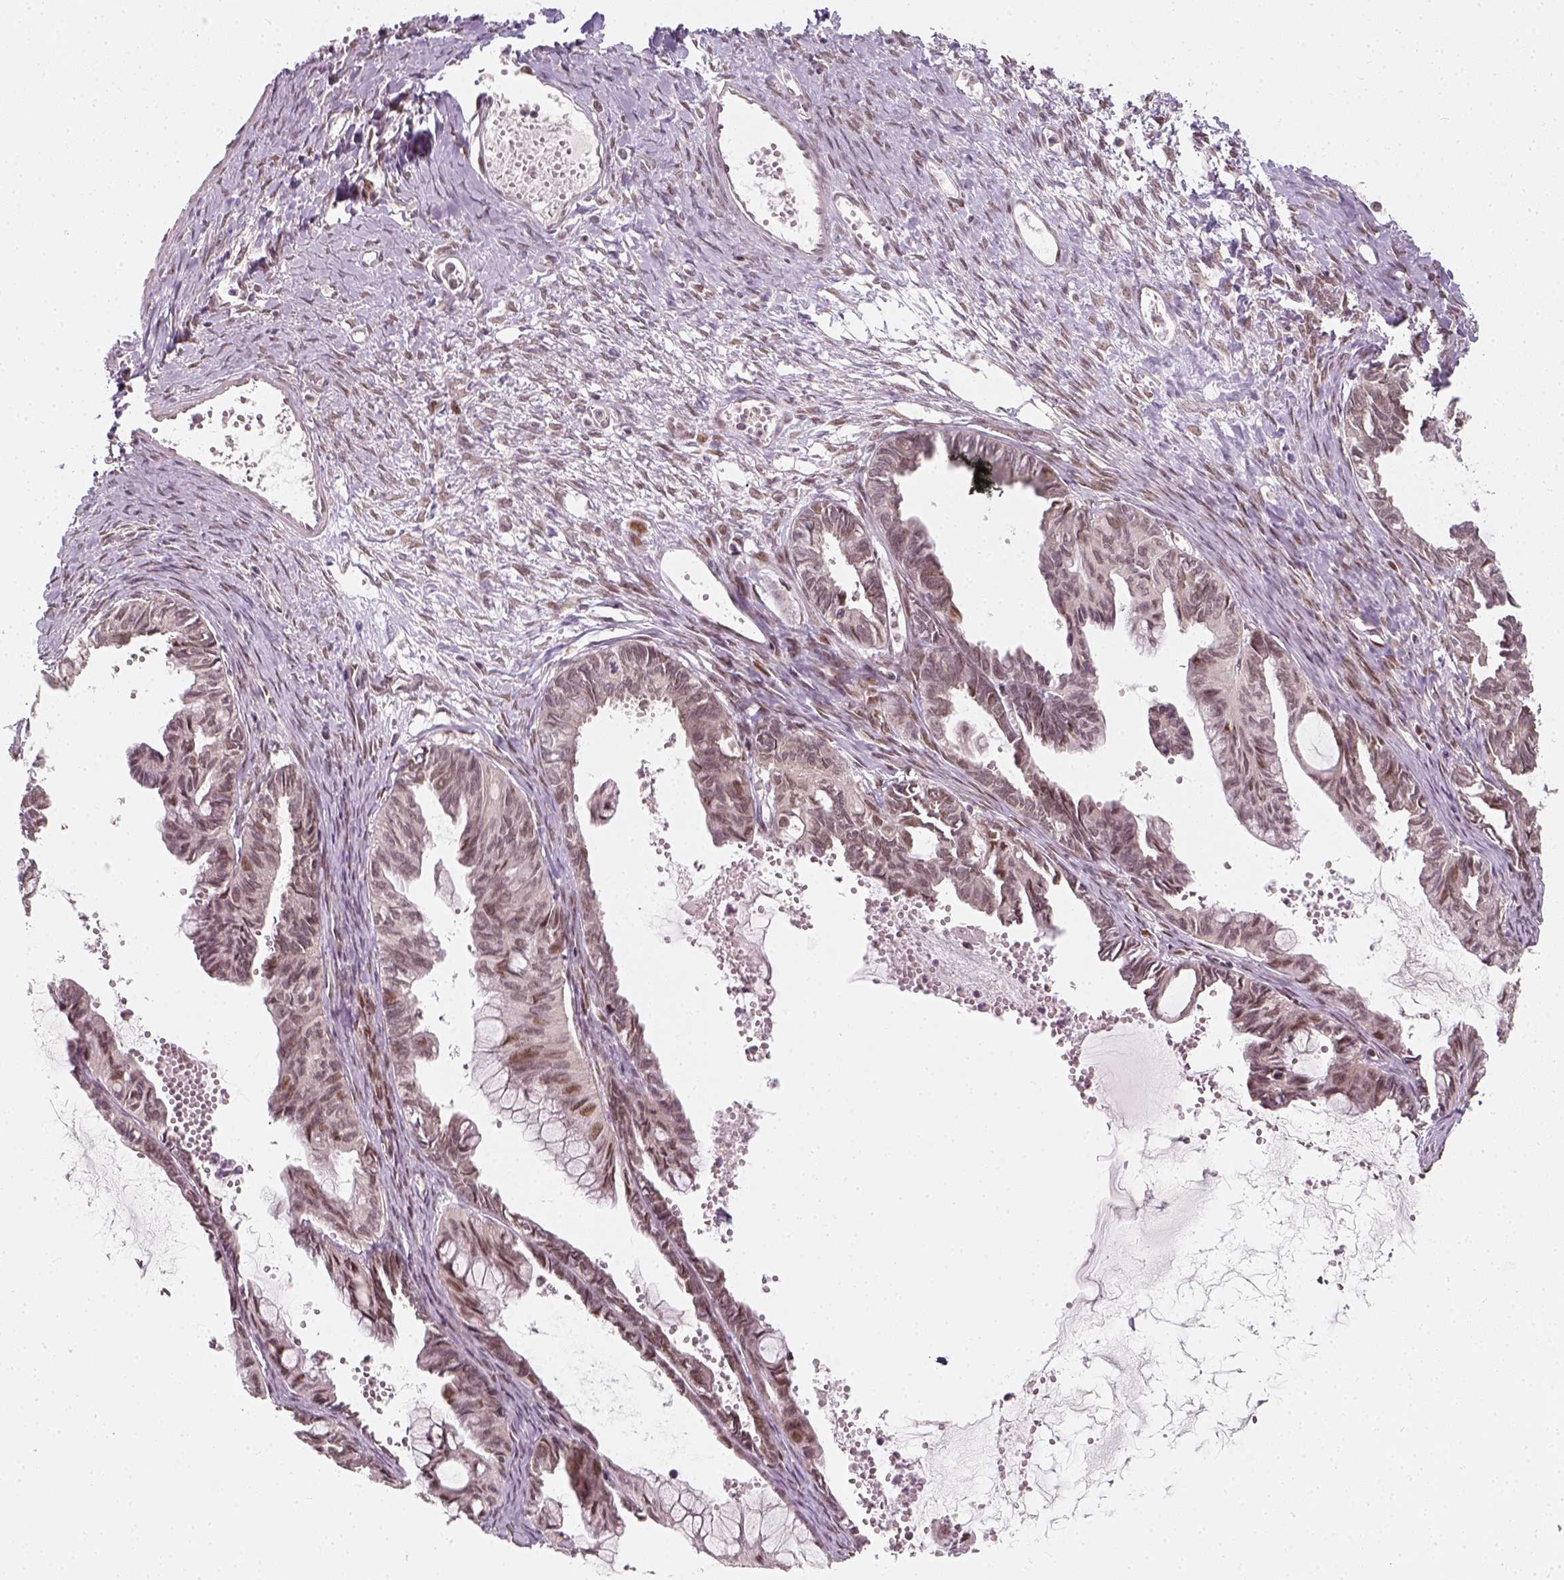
{"staining": {"intensity": "moderate", "quantity": "<25%", "location": "nuclear"}, "tissue": "ovarian cancer", "cell_type": "Tumor cells", "image_type": "cancer", "snomed": [{"axis": "morphology", "description": "Cystadenocarcinoma, mucinous, NOS"}, {"axis": "topography", "description": "Ovary"}], "caption": "Mucinous cystadenocarcinoma (ovarian) tissue exhibits moderate nuclear staining in about <25% of tumor cells, visualized by immunohistochemistry.", "gene": "ZMAT3", "patient": {"sex": "female", "age": 61}}